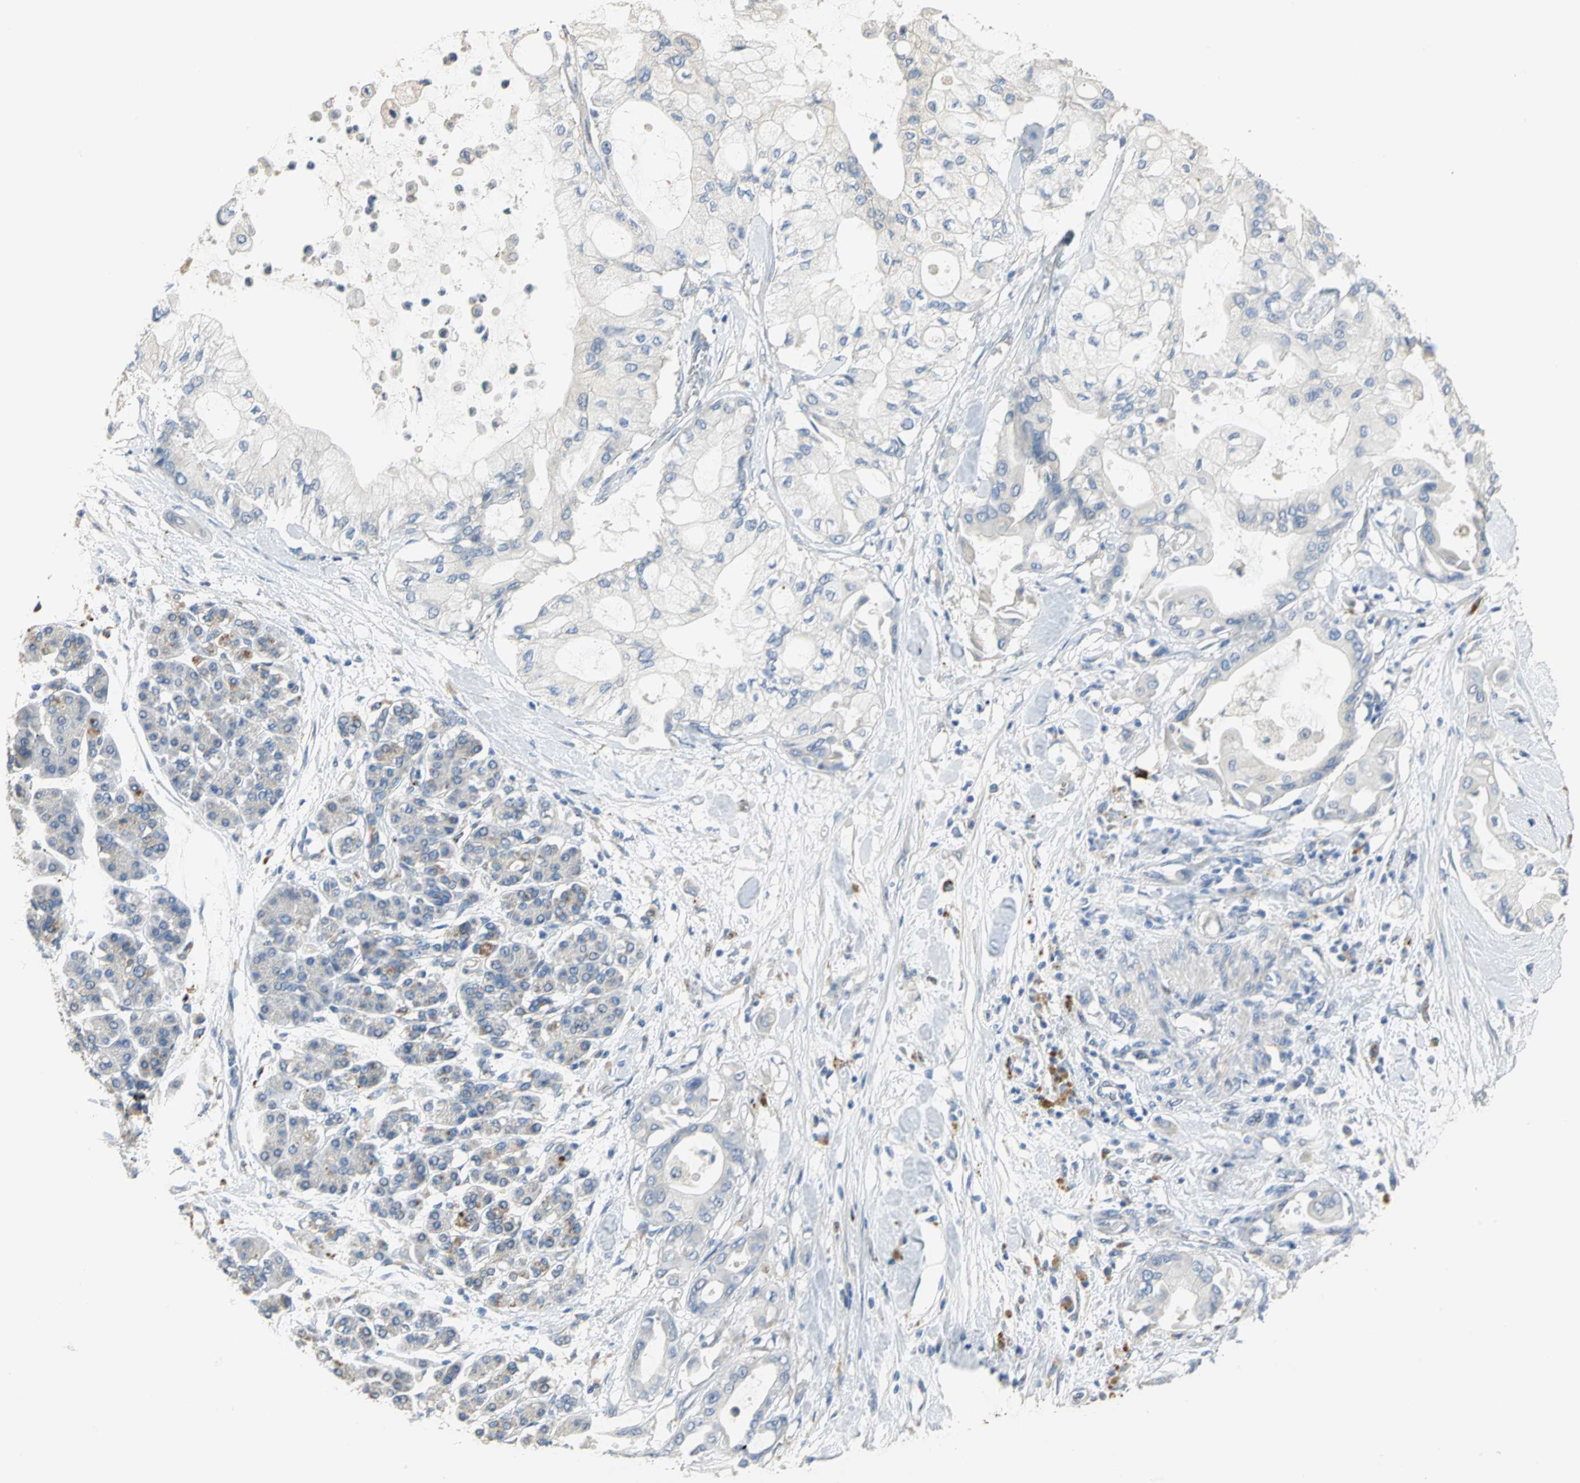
{"staining": {"intensity": "negative", "quantity": "none", "location": "none"}, "tissue": "pancreatic cancer", "cell_type": "Tumor cells", "image_type": "cancer", "snomed": [{"axis": "morphology", "description": "Adenocarcinoma, NOS"}, {"axis": "morphology", "description": "Adenocarcinoma, metastatic, NOS"}, {"axis": "topography", "description": "Lymph node"}, {"axis": "topography", "description": "Pancreas"}, {"axis": "topography", "description": "Duodenum"}], "caption": "This is a histopathology image of IHC staining of pancreatic adenocarcinoma, which shows no expression in tumor cells.", "gene": "IL17RB", "patient": {"sex": "female", "age": 64}}